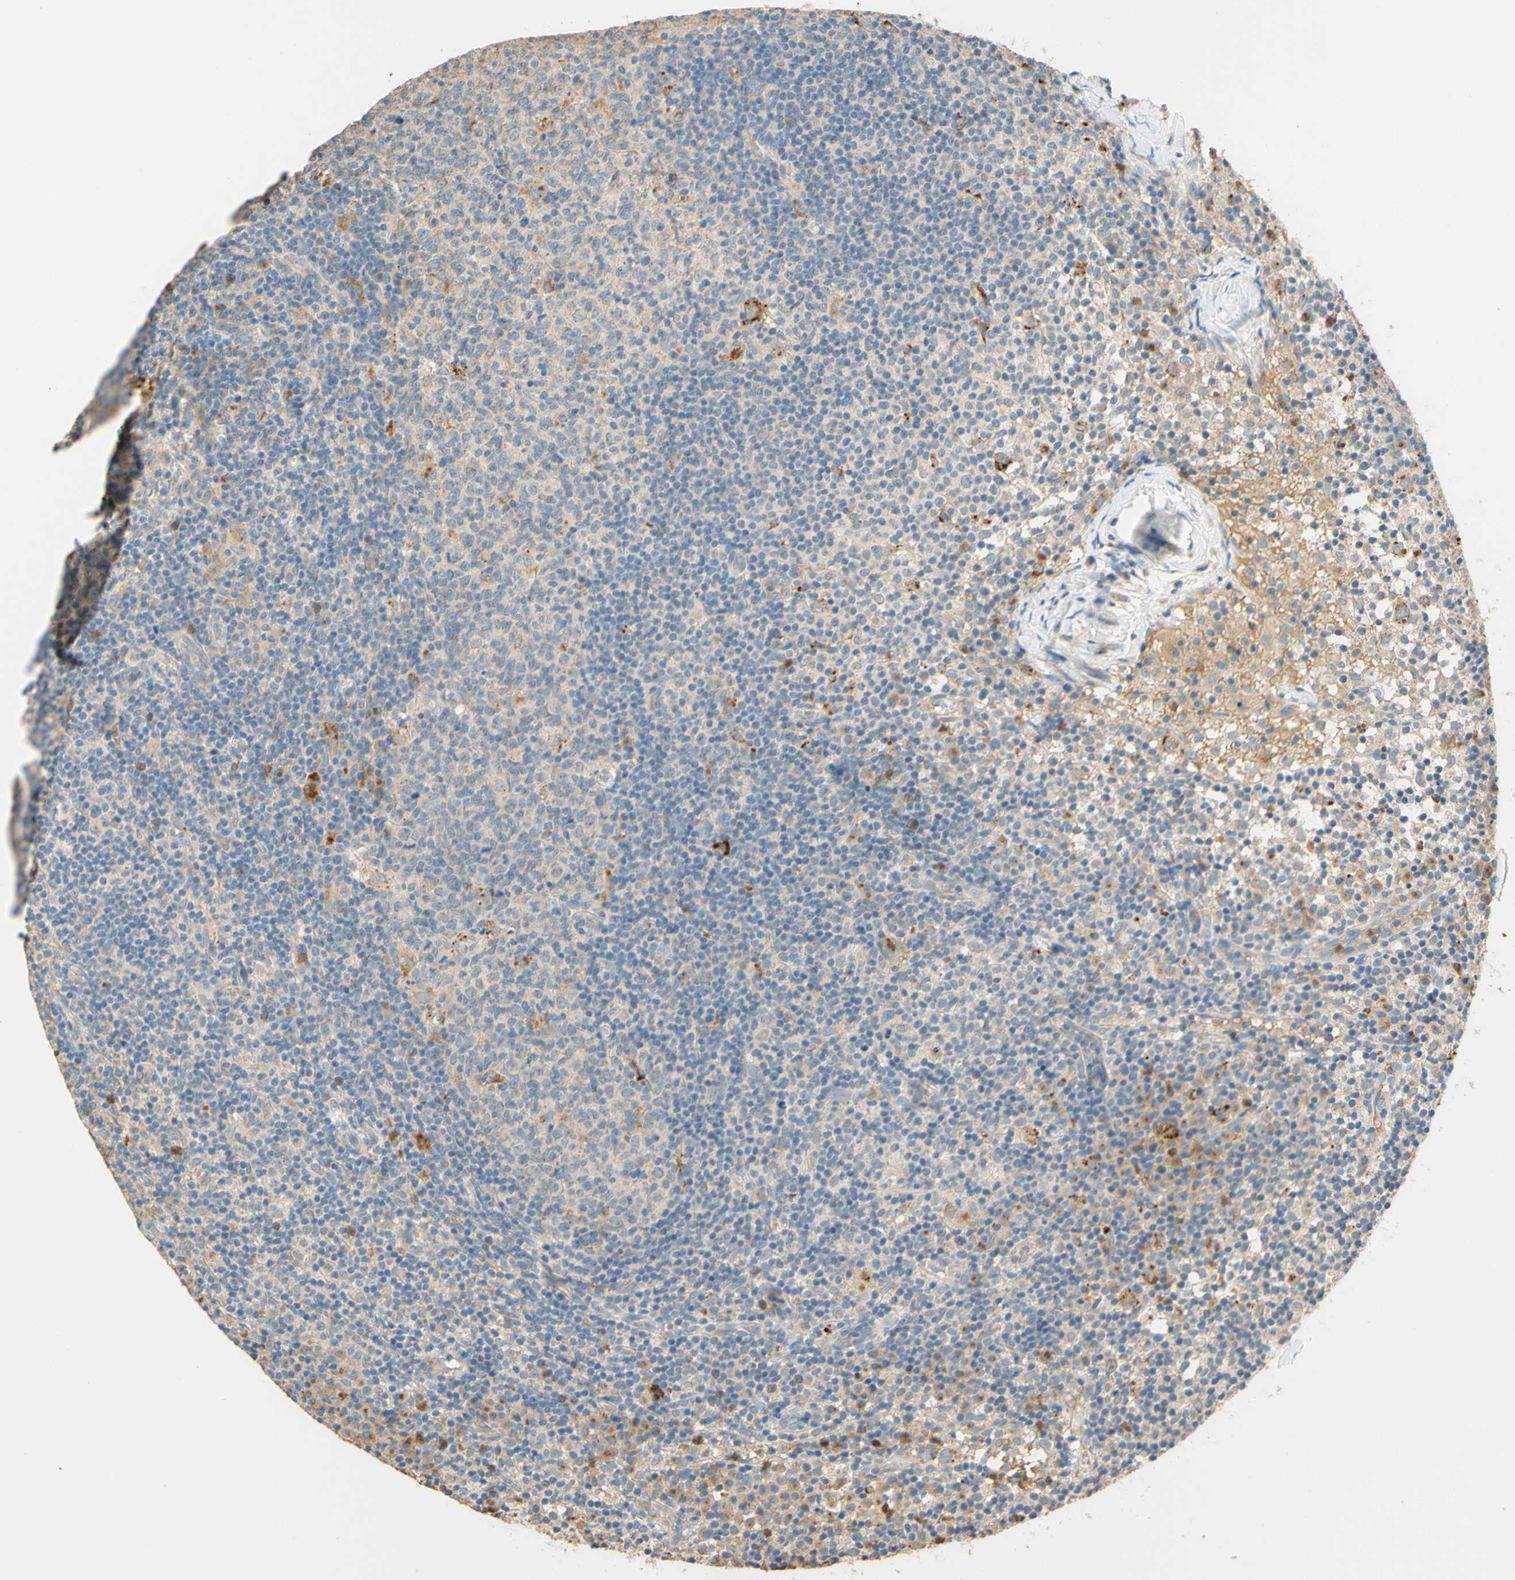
{"staining": {"intensity": "weak", "quantity": ">75%", "location": "cytoplasmic/membranous"}, "tissue": "lymph node", "cell_type": "Germinal center cells", "image_type": "normal", "snomed": [{"axis": "morphology", "description": "Normal tissue, NOS"}, {"axis": "morphology", "description": "Inflammation, NOS"}, {"axis": "topography", "description": "Lymph node"}], "caption": "Germinal center cells exhibit low levels of weak cytoplasmic/membranous positivity in approximately >75% of cells in unremarkable lymph node. (DAB (3,3'-diaminobenzidine) IHC with brightfield microscopy, high magnification).", "gene": "ENTREP2", "patient": {"sex": "male", "age": 55}}